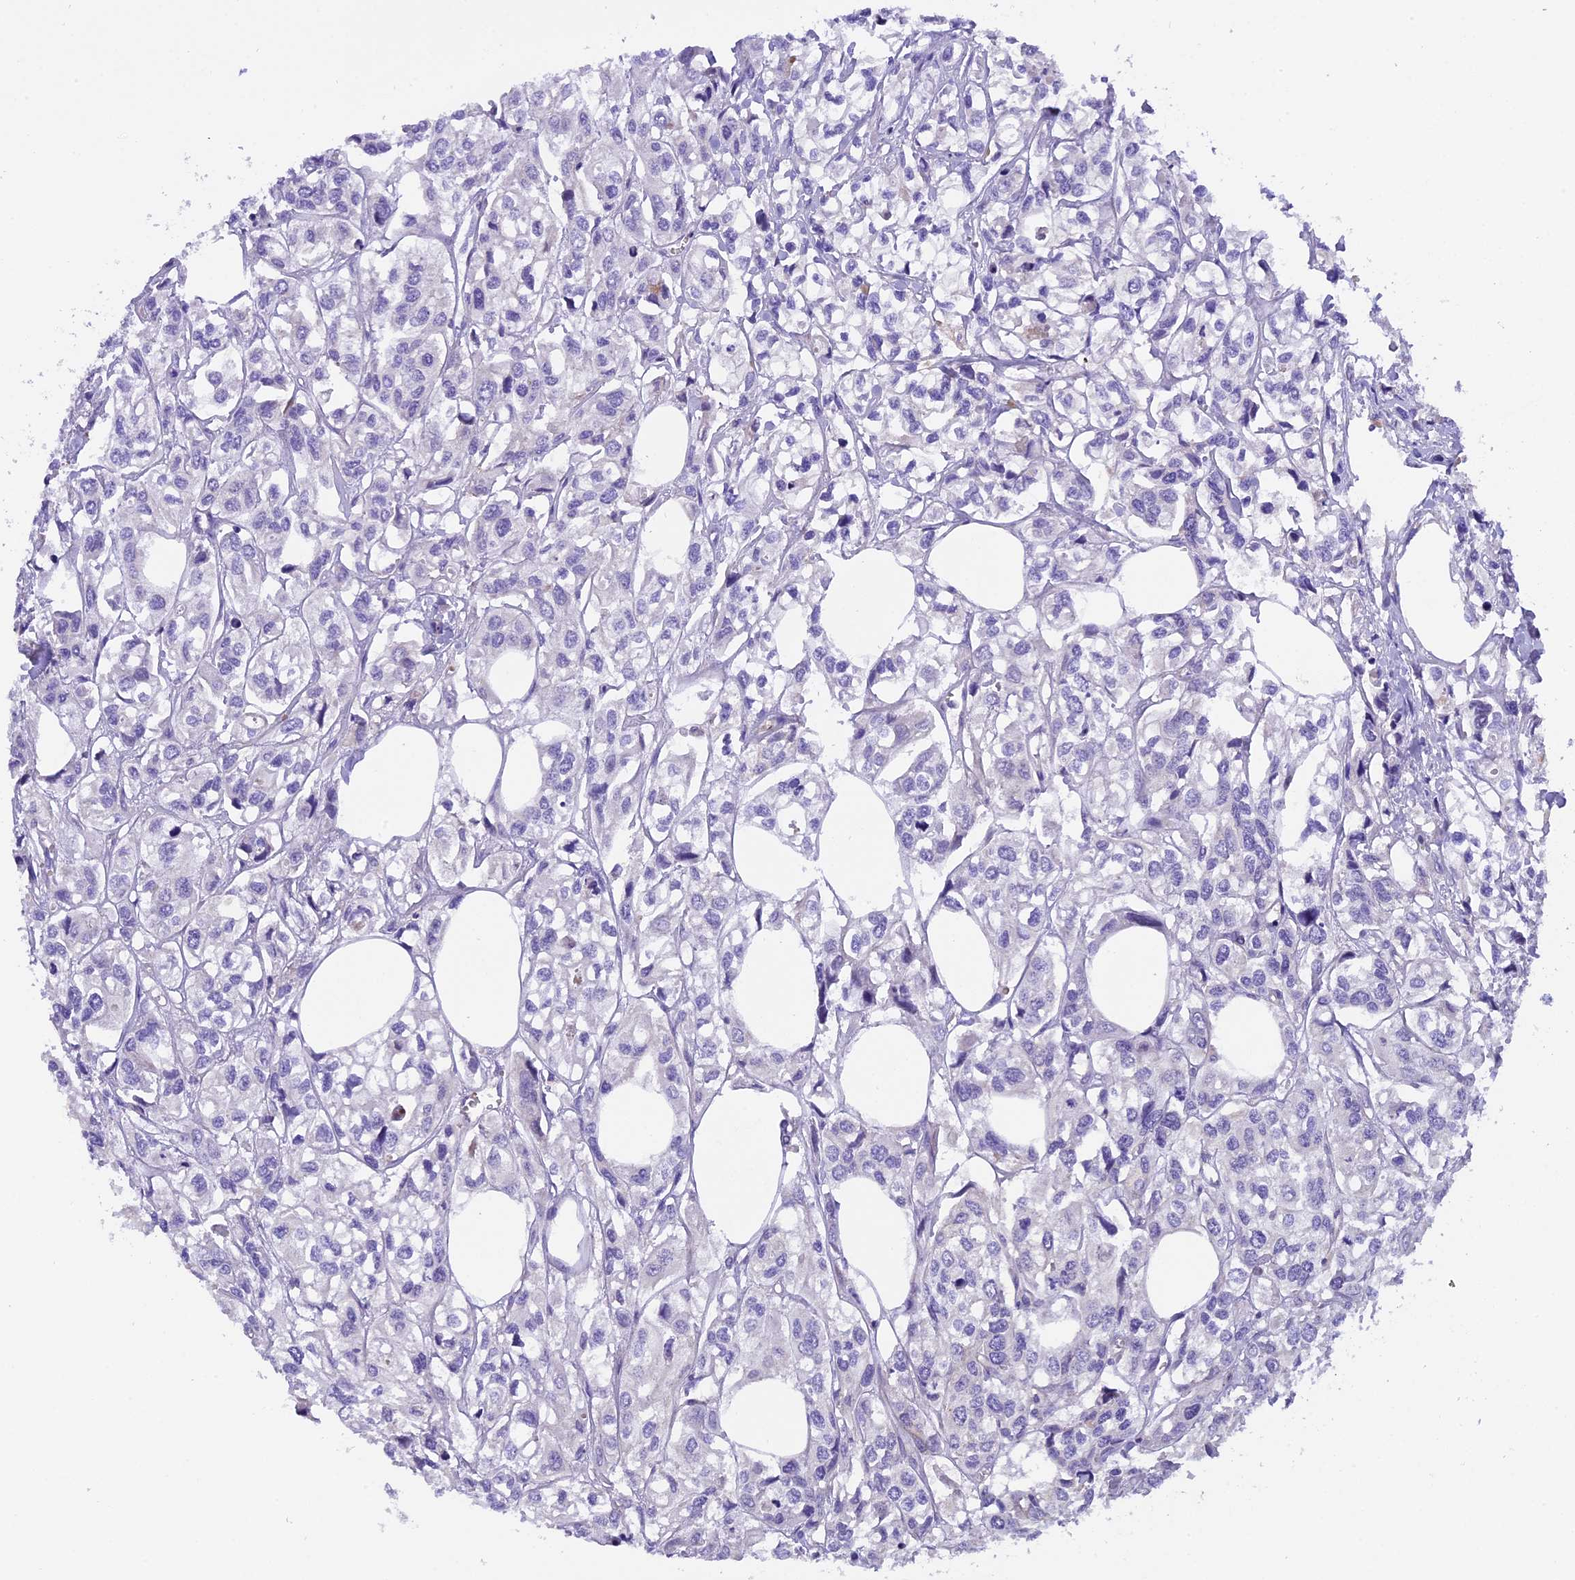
{"staining": {"intensity": "negative", "quantity": "none", "location": "none"}, "tissue": "urothelial cancer", "cell_type": "Tumor cells", "image_type": "cancer", "snomed": [{"axis": "morphology", "description": "Urothelial carcinoma, High grade"}, {"axis": "topography", "description": "Urinary bladder"}], "caption": "The micrograph shows no significant staining in tumor cells of urothelial carcinoma (high-grade).", "gene": "CCDC32", "patient": {"sex": "male", "age": 67}}